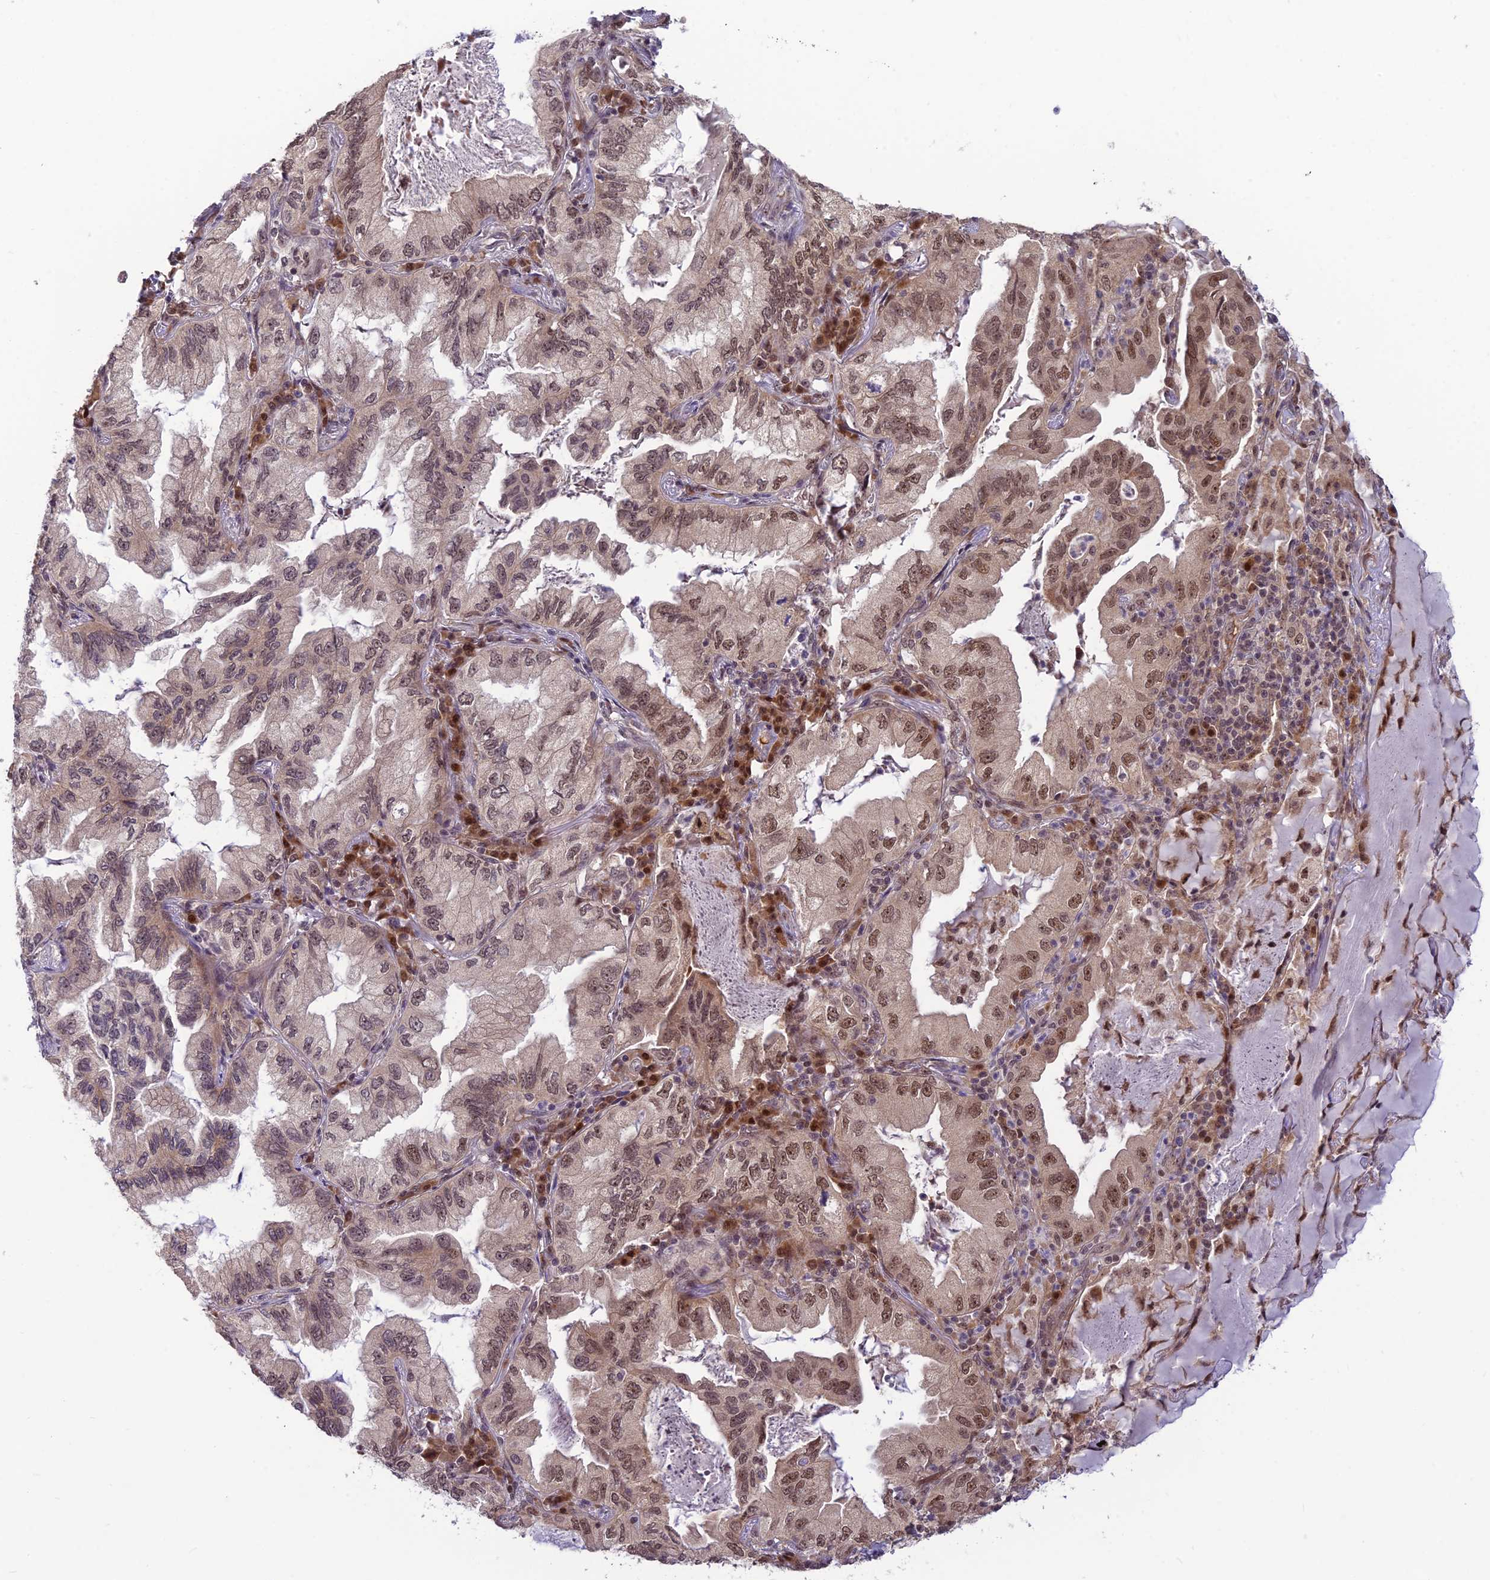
{"staining": {"intensity": "moderate", "quantity": ">75%", "location": "cytoplasmic/membranous,nuclear"}, "tissue": "lung cancer", "cell_type": "Tumor cells", "image_type": "cancer", "snomed": [{"axis": "morphology", "description": "Adenocarcinoma, NOS"}, {"axis": "topography", "description": "Lung"}], "caption": "High-power microscopy captured an IHC photomicrograph of lung cancer (adenocarcinoma), revealing moderate cytoplasmic/membranous and nuclear expression in approximately >75% of tumor cells.", "gene": "ASPDH", "patient": {"sex": "female", "age": 69}}